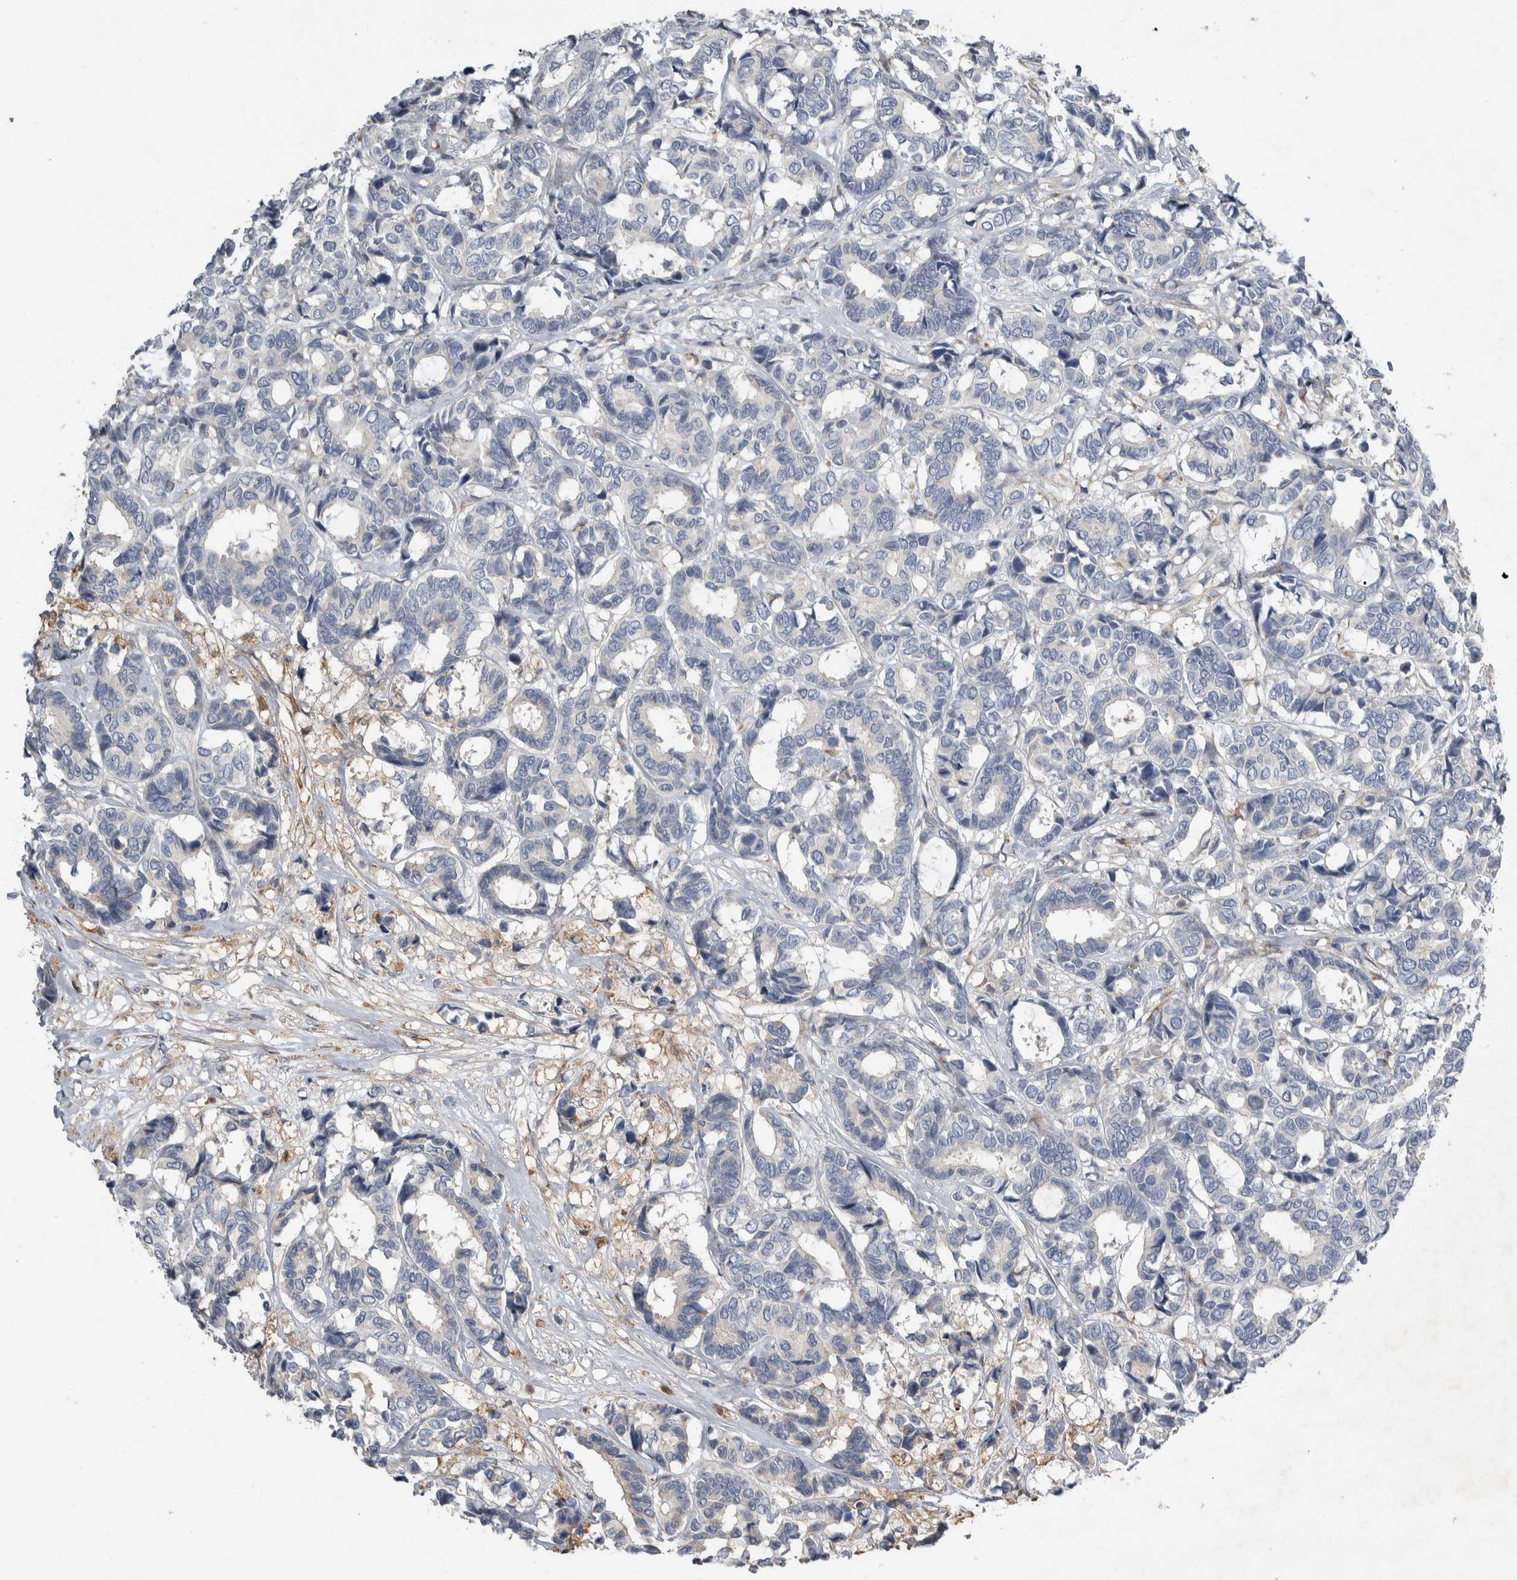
{"staining": {"intensity": "negative", "quantity": "none", "location": "none"}, "tissue": "breast cancer", "cell_type": "Tumor cells", "image_type": "cancer", "snomed": [{"axis": "morphology", "description": "Duct carcinoma"}, {"axis": "topography", "description": "Breast"}], "caption": "This is a photomicrograph of immunohistochemistry (IHC) staining of breast cancer, which shows no positivity in tumor cells. The staining is performed using DAB brown chromogen with nuclei counter-stained in using hematoxylin.", "gene": "NT5C2", "patient": {"sex": "female", "age": 87}}